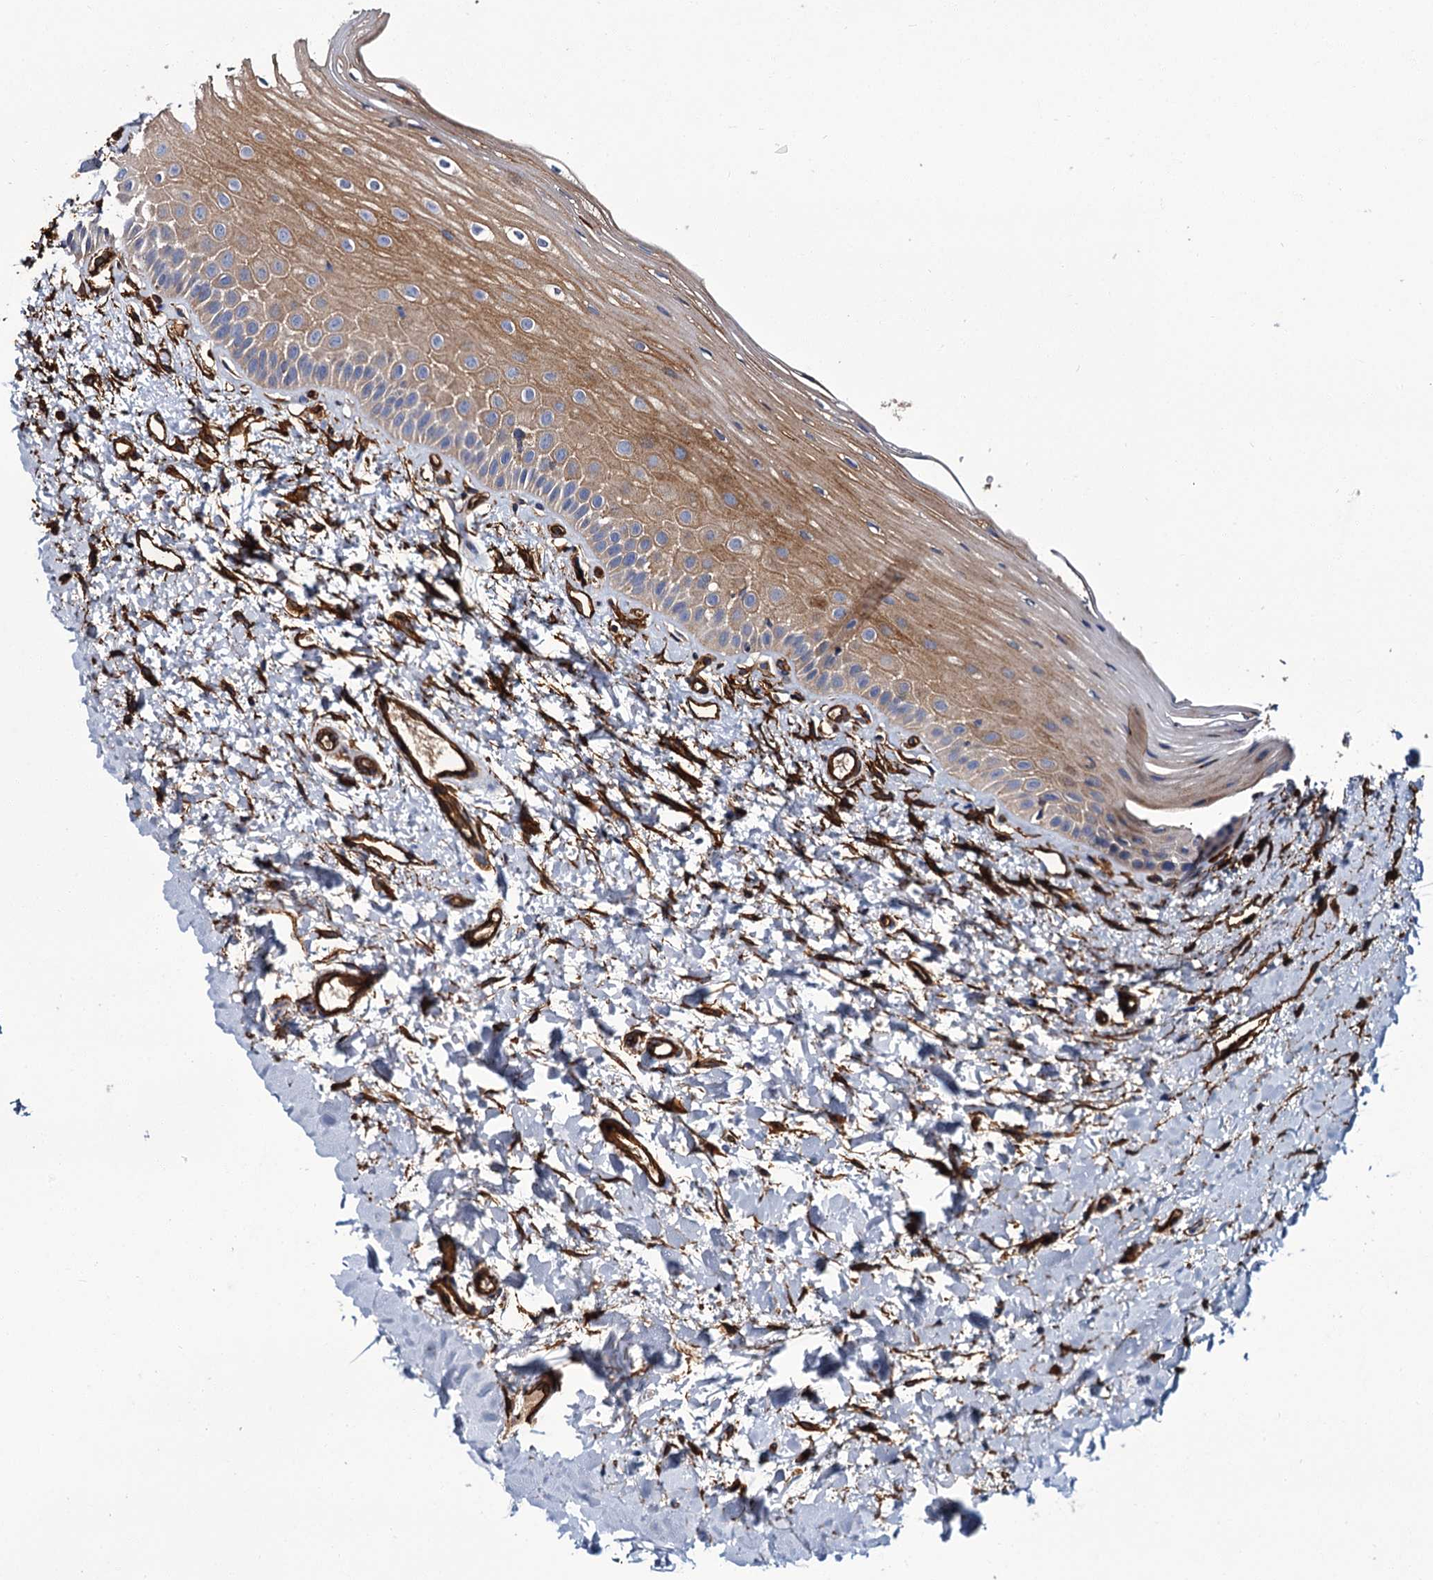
{"staining": {"intensity": "moderate", "quantity": "25%-75%", "location": "cytoplasmic/membranous"}, "tissue": "oral mucosa", "cell_type": "Squamous epithelial cells", "image_type": "normal", "snomed": [{"axis": "morphology", "description": "Normal tissue, NOS"}, {"axis": "topography", "description": "Oral tissue"}], "caption": "This image exhibits IHC staining of unremarkable oral mucosa, with medium moderate cytoplasmic/membranous staining in approximately 25%-75% of squamous epithelial cells.", "gene": "CACNA1C", "patient": {"sex": "female", "age": 56}}